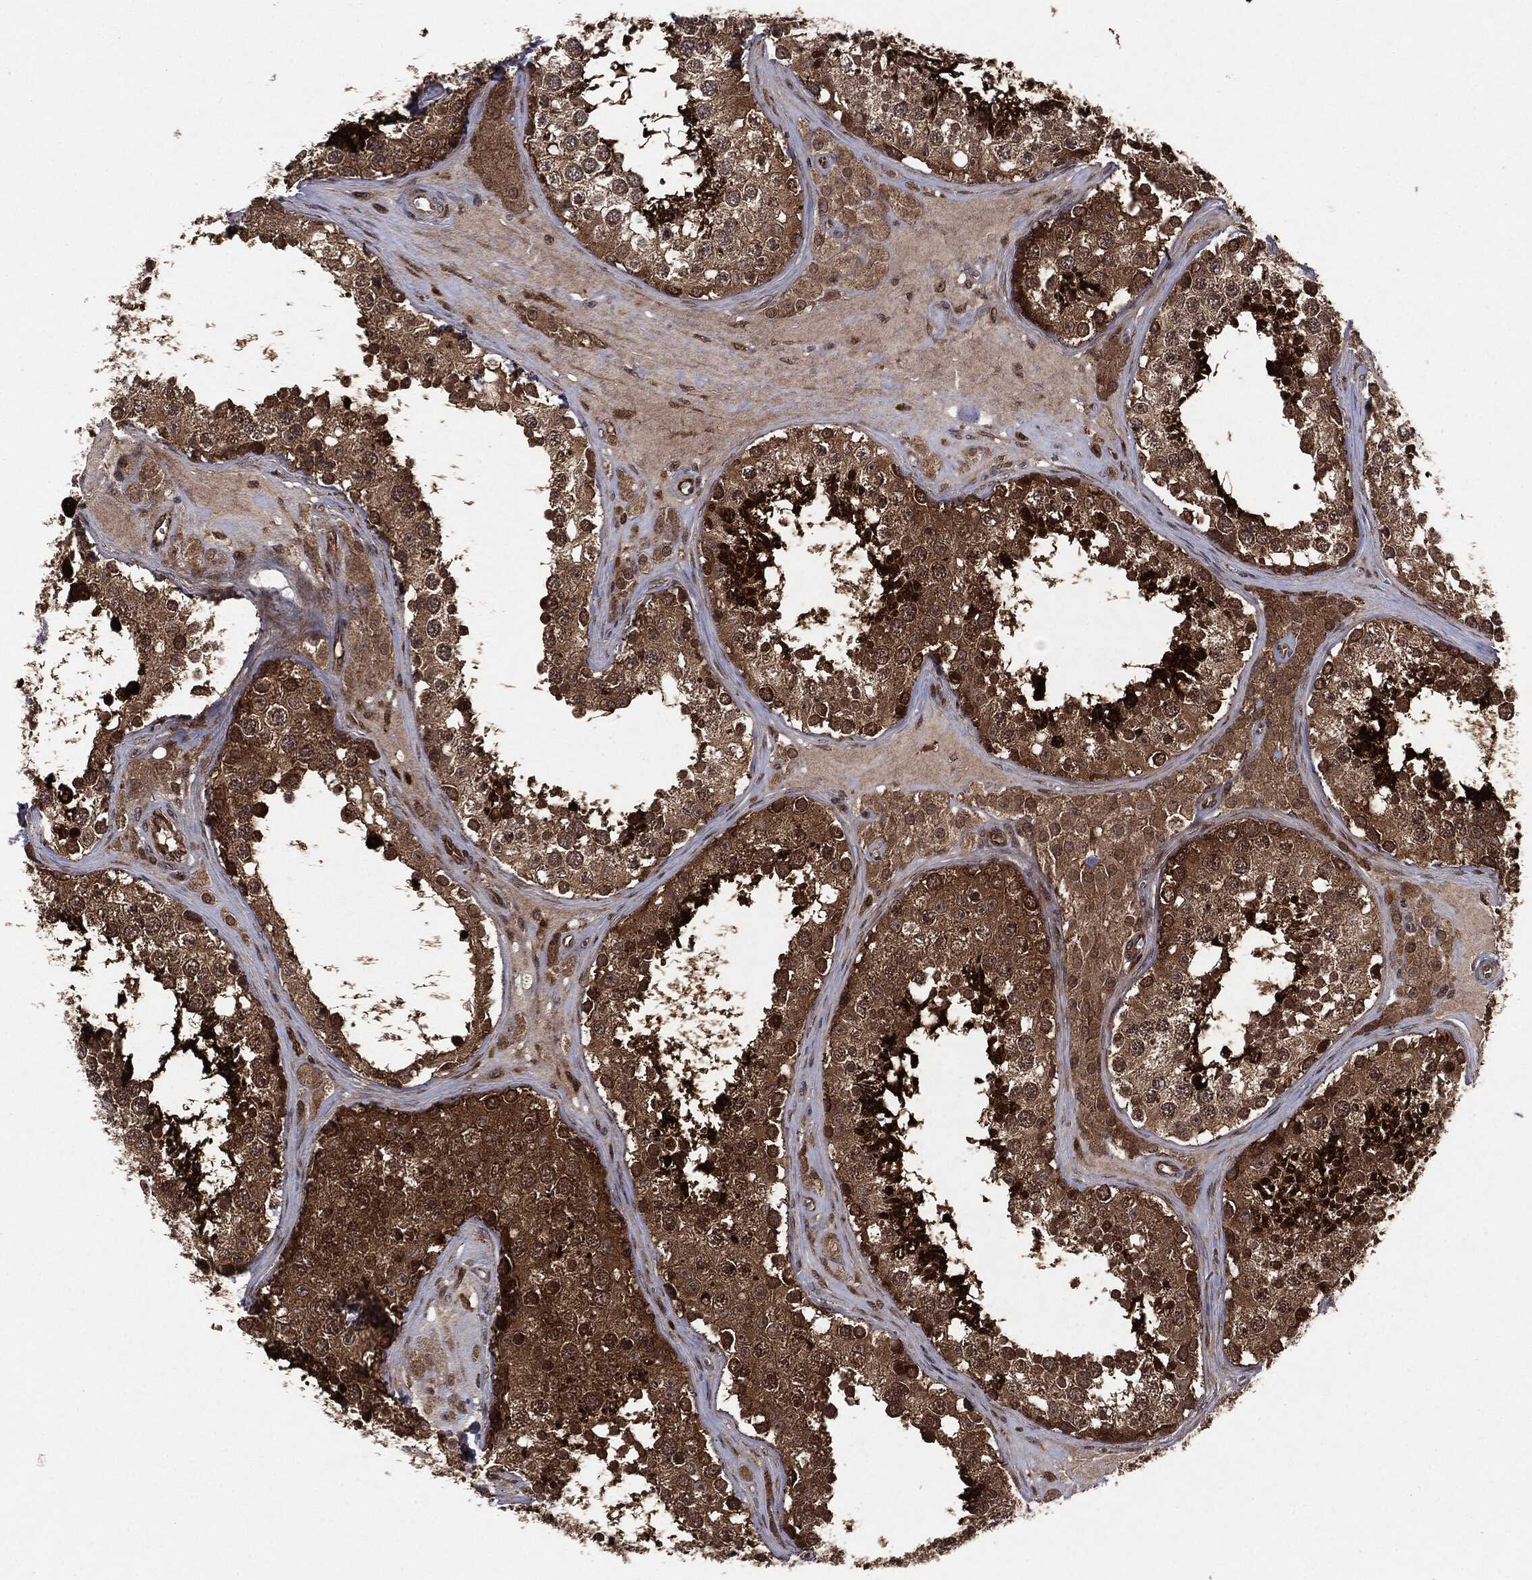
{"staining": {"intensity": "strong", "quantity": "25%-75%", "location": "cytoplasmic/membranous"}, "tissue": "testis", "cell_type": "Cells in seminiferous ducts", "image_type": "normal", "snomed": [{"axis": "morphology", "description": "Normal tissue, NOS"}, {"axis": "topography", "description": "Testis"}], "caption": "Human testis stained with a protein marker exhibits strong staining in cells in seminiferous ducts.", "gene": "OTUB1", "patient": {"sex": "male", "age": 31}}